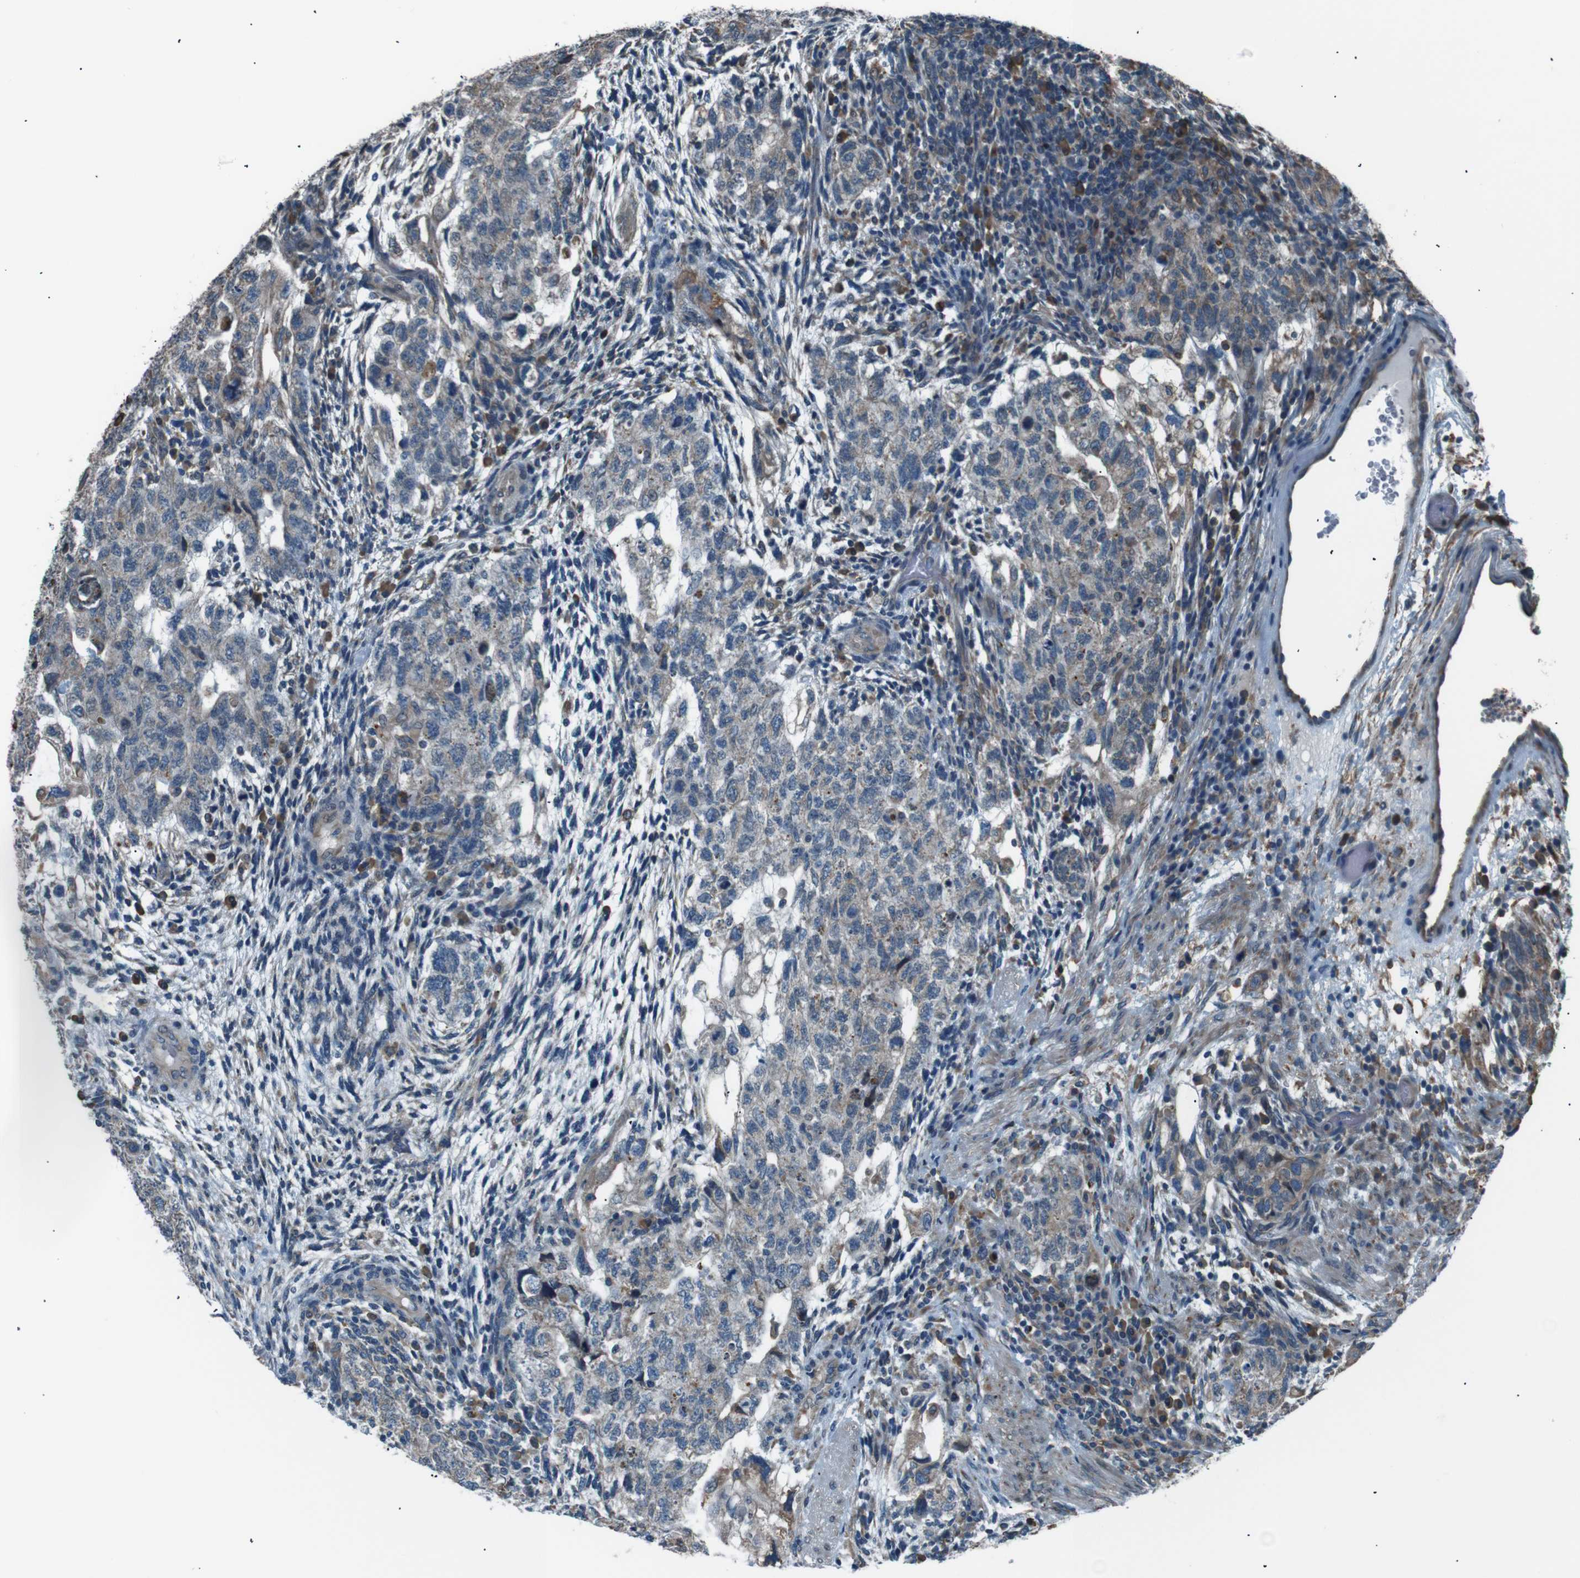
{"staining": {"intensity": "weak", "quantity": ">75%", "location": "cytoplasmic/membranous"}, "tissue": "testis cancer", "cell_type": "Tumor cells", "image_type": "cancer", "snomed": [{"axis": "morphology", "description": "Normal tissue, NOS"}, {"axis": "morphology", "description": "Carcinoma, Embryonal, NOS"}, {"axis": "topography", "description": "Testis"}], "caption": "Immunohistochemical staining of human embryonal carcinoma (testis) displays low levels of weak cytoplasmic/membranous protein staining in about >75% of tumor cells. (DAB (3,3'-diaminobenzidine) IHC with brightfield microscopy, high magnification).", "gene": "SIGMAR1", "patient": {"sex": "male", "age": 36}}